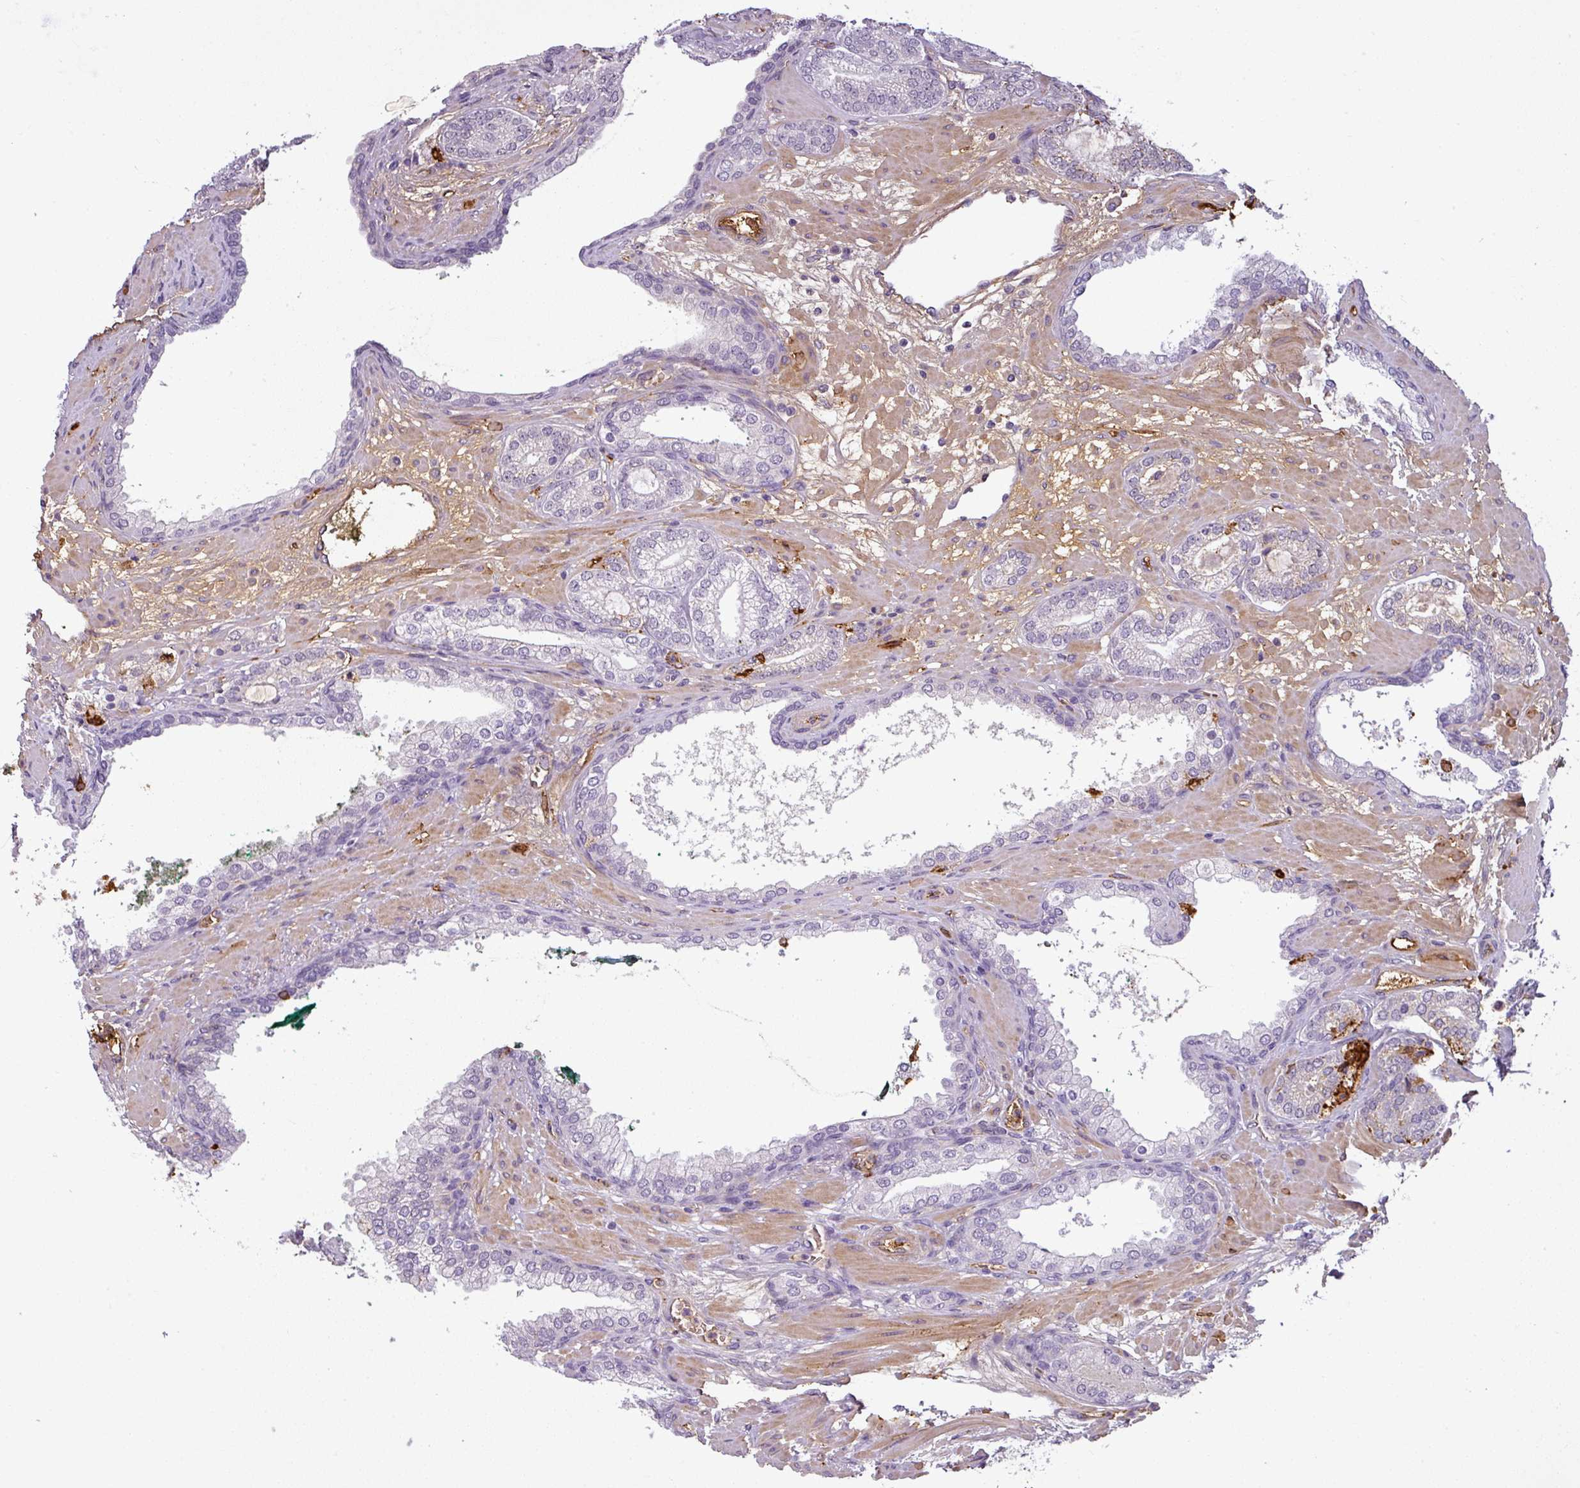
{"staining": {"intensity": "negative", "quantity": "none", "location": "none"}, "tissue": "prostate cancer", "cell_type": "Tumor cells", "image_type": "cancer", "snomed": [{"axis": "morphology", "description": "Adenocarcinoma, High grade"}, {"axis": "topography", "description": "Prostate"}], "caption": "High magnification brightfield microscopy of prostate cancer stained with DAB (brown) and counterstained with hematoxylin (blue): tumor cells show no significant staining. Brightfield microscopy of immunohistochemistry (IHC) stained with DAB (brown) and hematoxylin (blue), captured at high magnification.", "gene": "APOC1", "patient": {"sex": "male", "age": 60}}